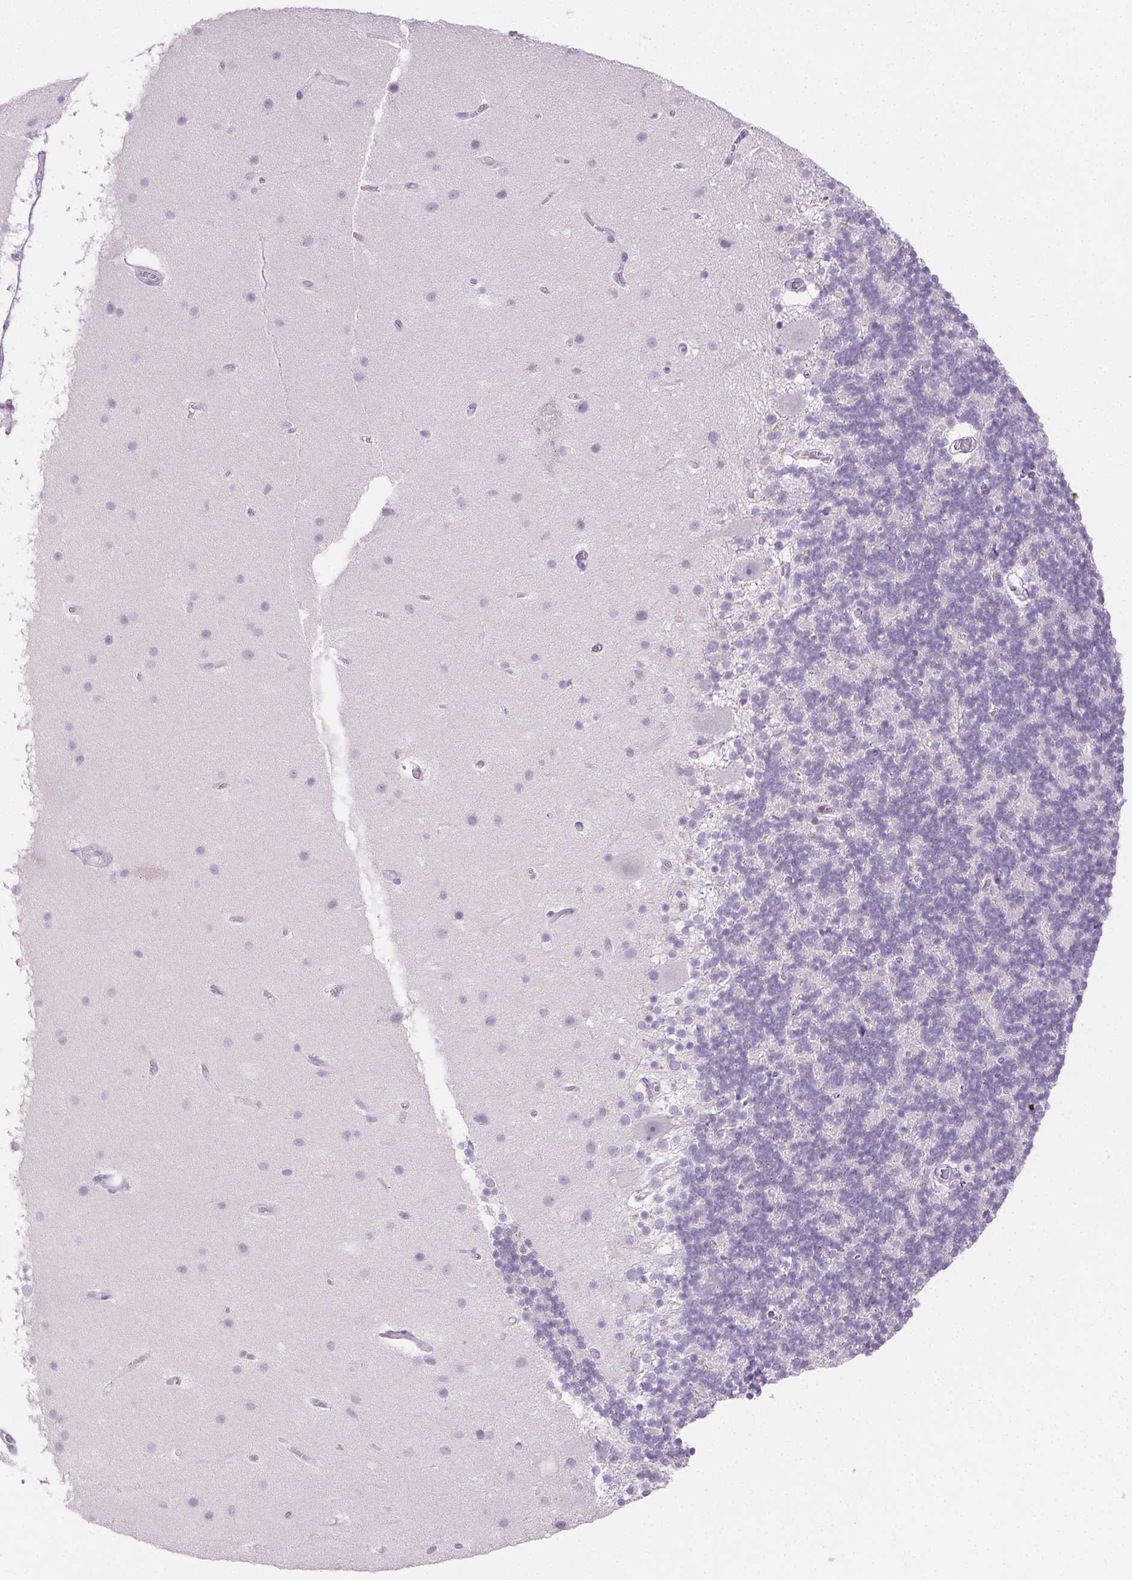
{"staining": {"intensity": "negative", "quantity": "none", "location": "none"}, "tissue": "cerebellum", "cell_type": "Cells in granular layer", "image_type": "normal", "snomed": [{"axis": "morphology", "description": "Normal tissue, NOS"}, {"axis": "topography", "description": "Cerebellum"}], "caption": "The immunohistochemistry photomicrograph has no significant staining in cells in granular layer of cerebellum. The staining was performed using DAB (3,3'-diaminobenzidine) to visualize the protein expression in brown, while the nuclei were stained in blue with hematoxylin (Magnification: 20x).", "gene": "PI3", "patient": {"sex": "male", "age": 70}}